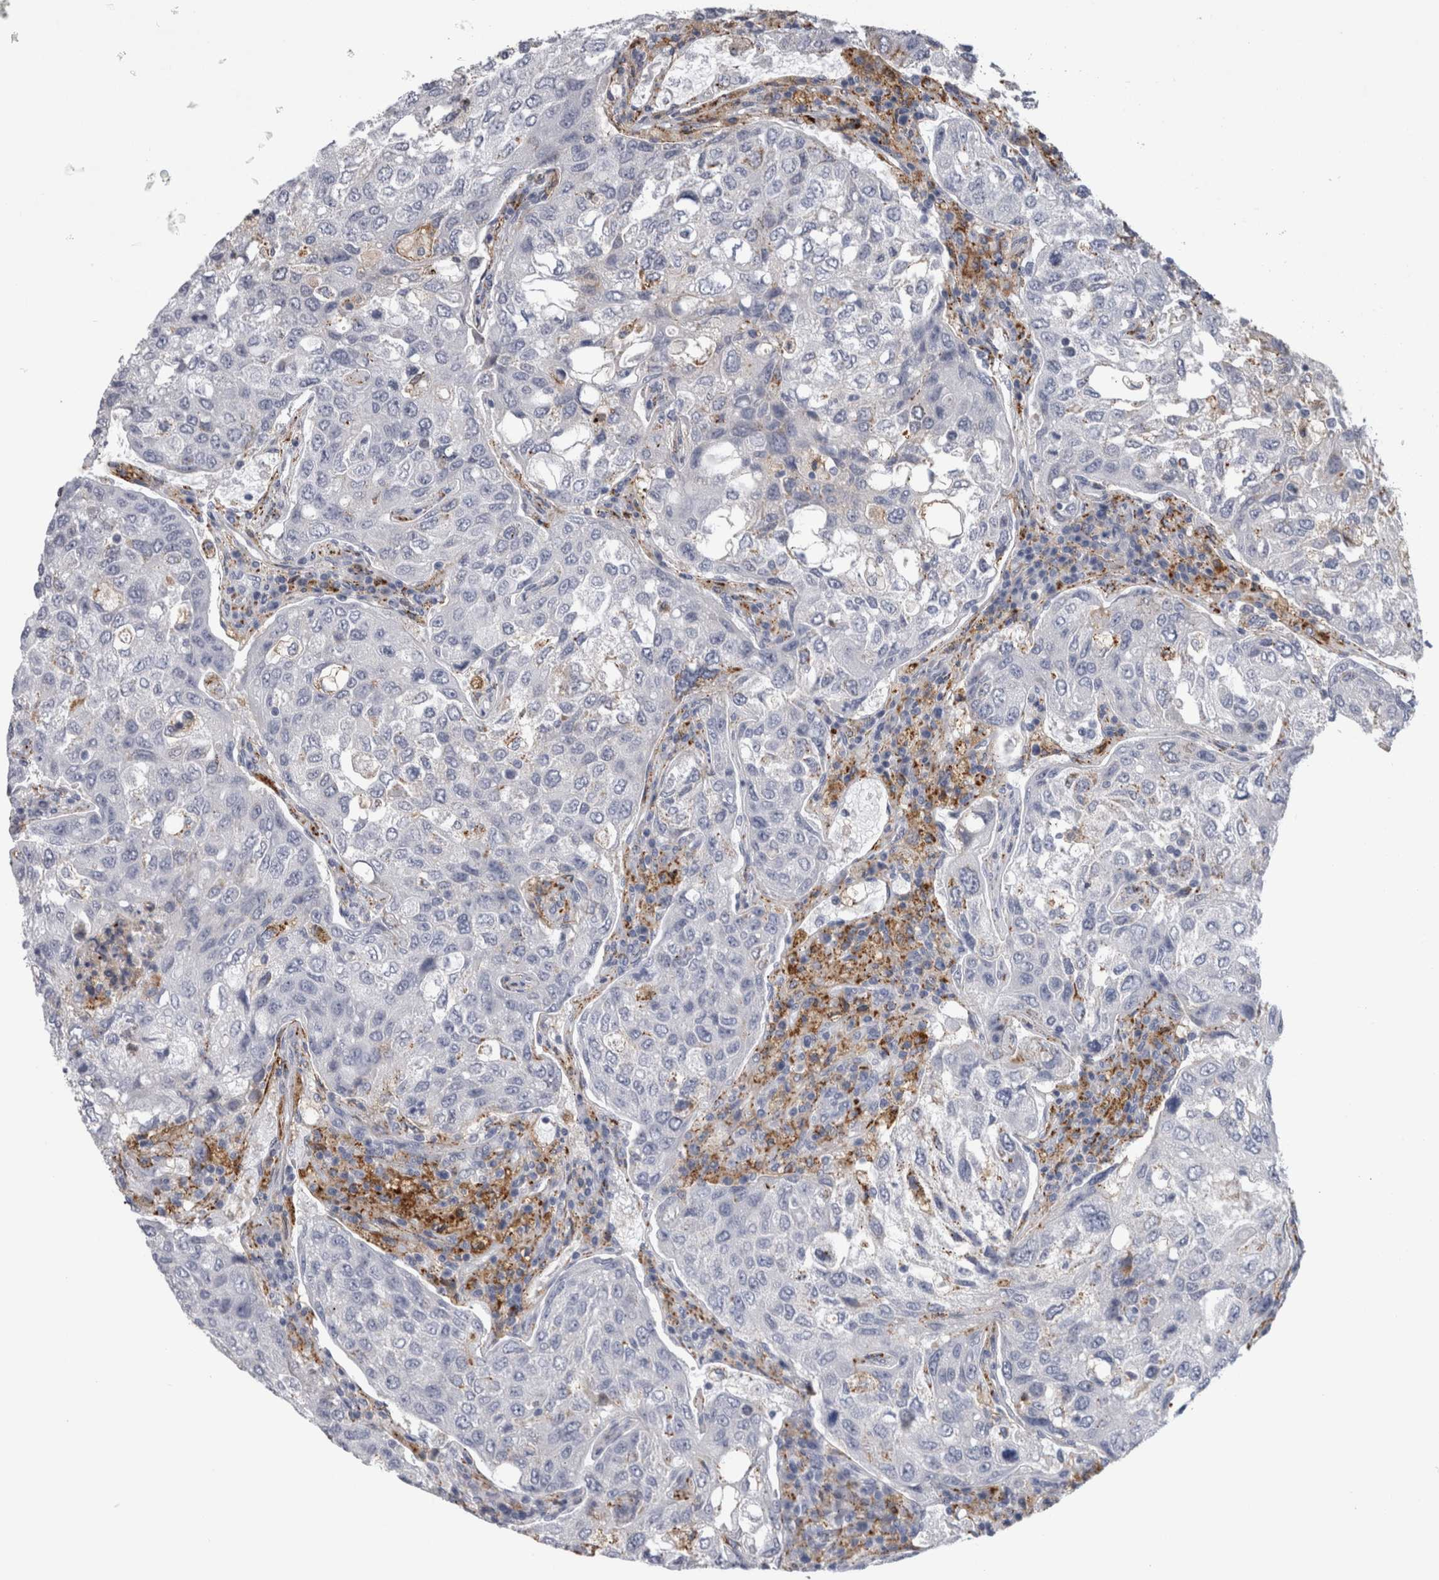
{"staining": {"intensity": "negative", "quantity": "none", "location": "none"}, "tissue": "urothelial cancer", "cell_type": "Tumor cells", "image_type": "cancer", "snomed": [{"axis": "morphology", "description": "Urothelial carcinoma, High grade"}, {"axis": "topography", "description": "Lymph node"}, {"axis": "topography", "description": "Urinary bladder"}], "caption": "Urothelial cancer was stained to show a protein in brown. There is no significant staining in tumor cells. Nuclei are stained in blue.", "gene": "DNAJC24", "patient": {"sex": "male", "age": 51}}